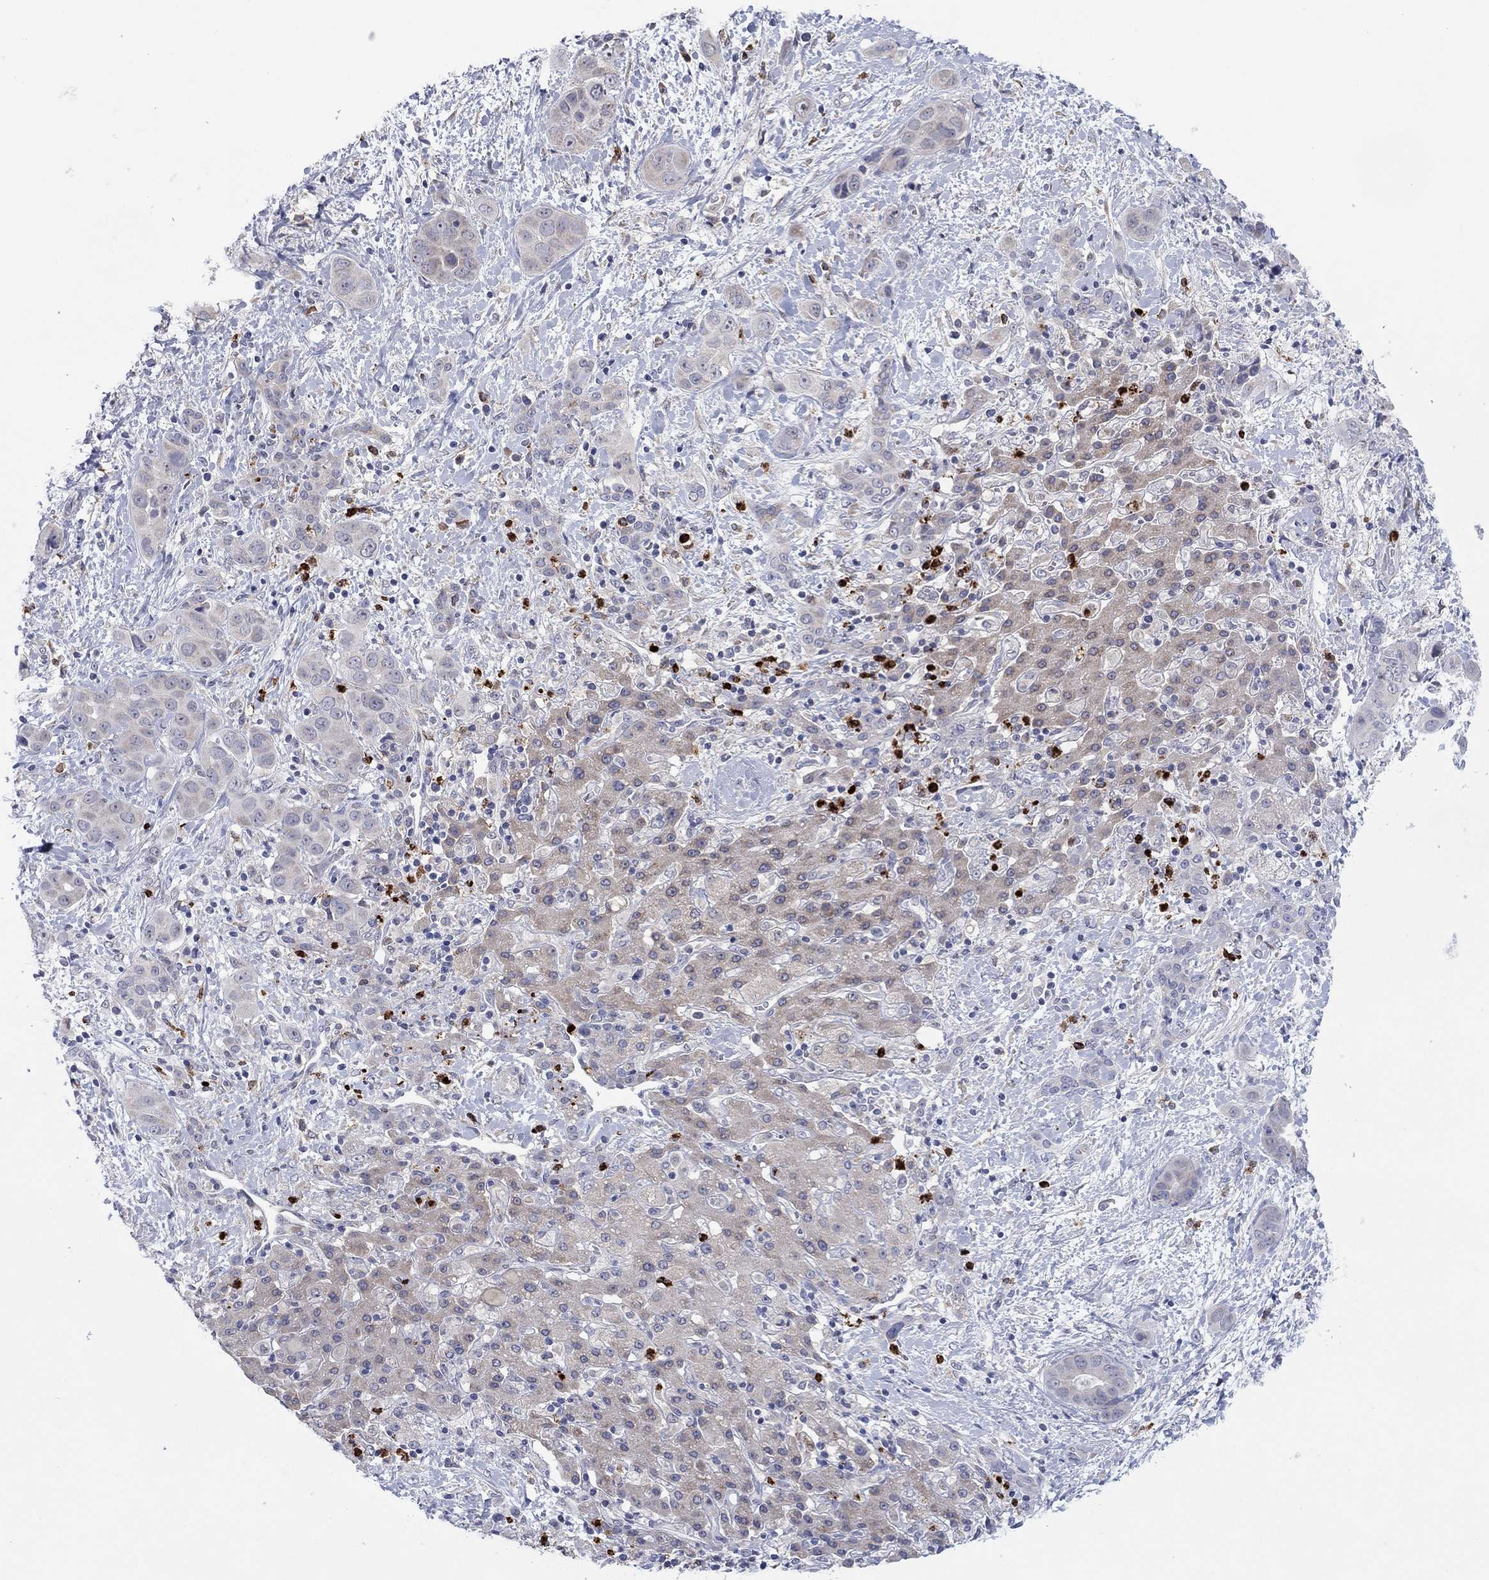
{"staining": {"intensity": "negative", "quantity": "none", "location": "none"}, "tissue": "liver cancer", "cell_type": "Tumor cells", "image_type": "cancer", "snomed": [{"axis": "morphology", "description": "Cholangiocarcinoma"}, {"axis": "topography", "description": "Liver"}], "caption": "Tumor cells are negative for brown protein staining in liver cholangiocarcinoma.", "gene": "MTRFR", "patient": {"sex": "female", "age": 52}}